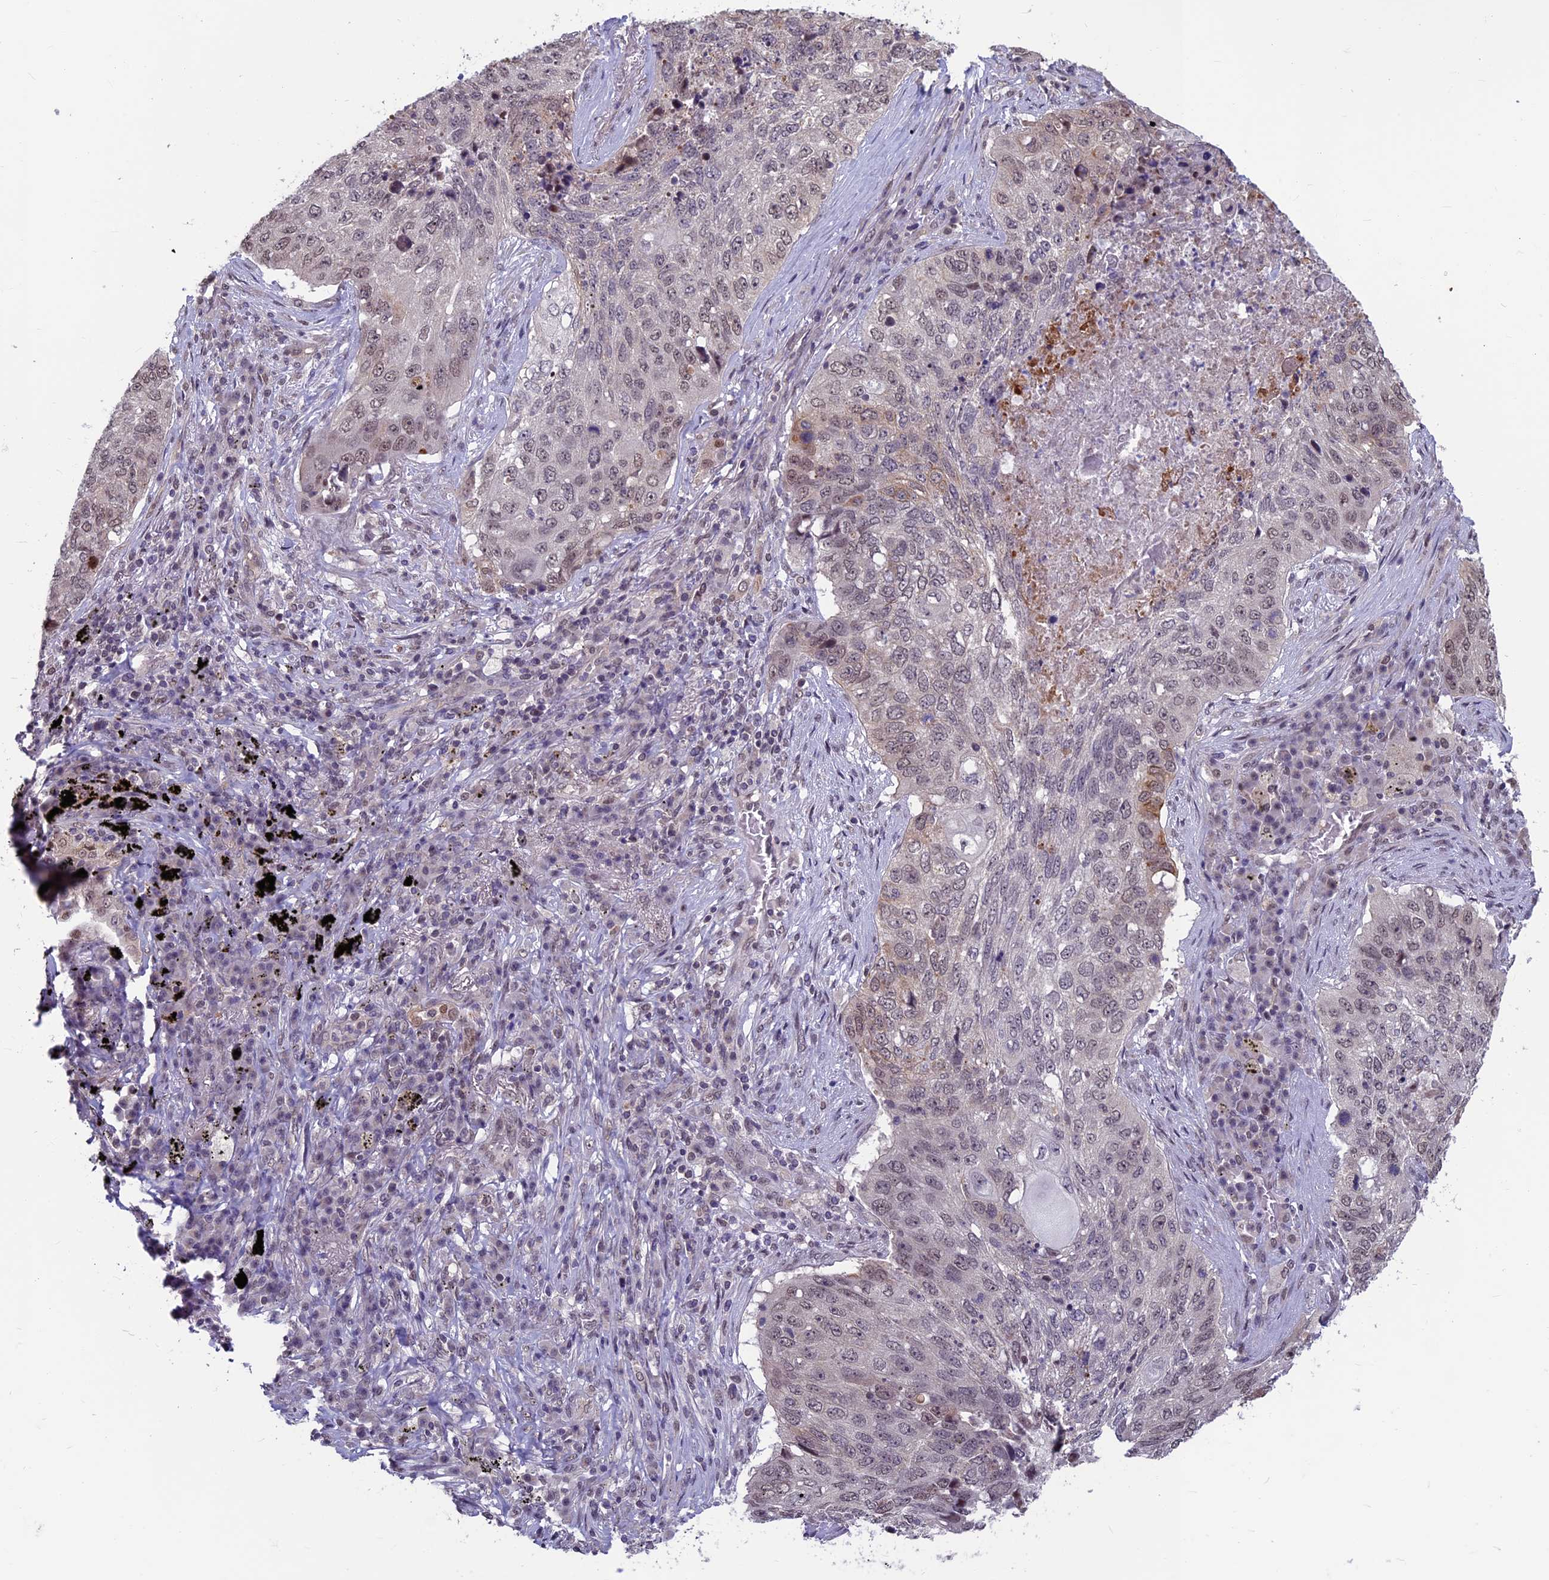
{"staining": {"intensity": "weak", "quantity": "25%-75%", "location": "cytoplasmic/membranous,nuclear"}, "tissue": "lung cancer", "cell_type": "Tumor cells", "image_type": "cancer", "snomed": [{"axis": "morphology", "description": "Squamous cell carcinoma, NOS"}, {"axis": "topography", "description": "Lung"}], "caption": "A high-resolution photomicrograph shows immunohistochemistry staining of lung squamous cell carcinoma, which shows weak cytoplasmic/membranous and nuclear expression in about 25%-75% of tumor cells. The staining was performed using DAB, with brown indicating positive protein expression. Nuclei are stained blue with hematoxylin.", "gene": "SPIRE1", "patient": {"sex": "female", "age": 63}}